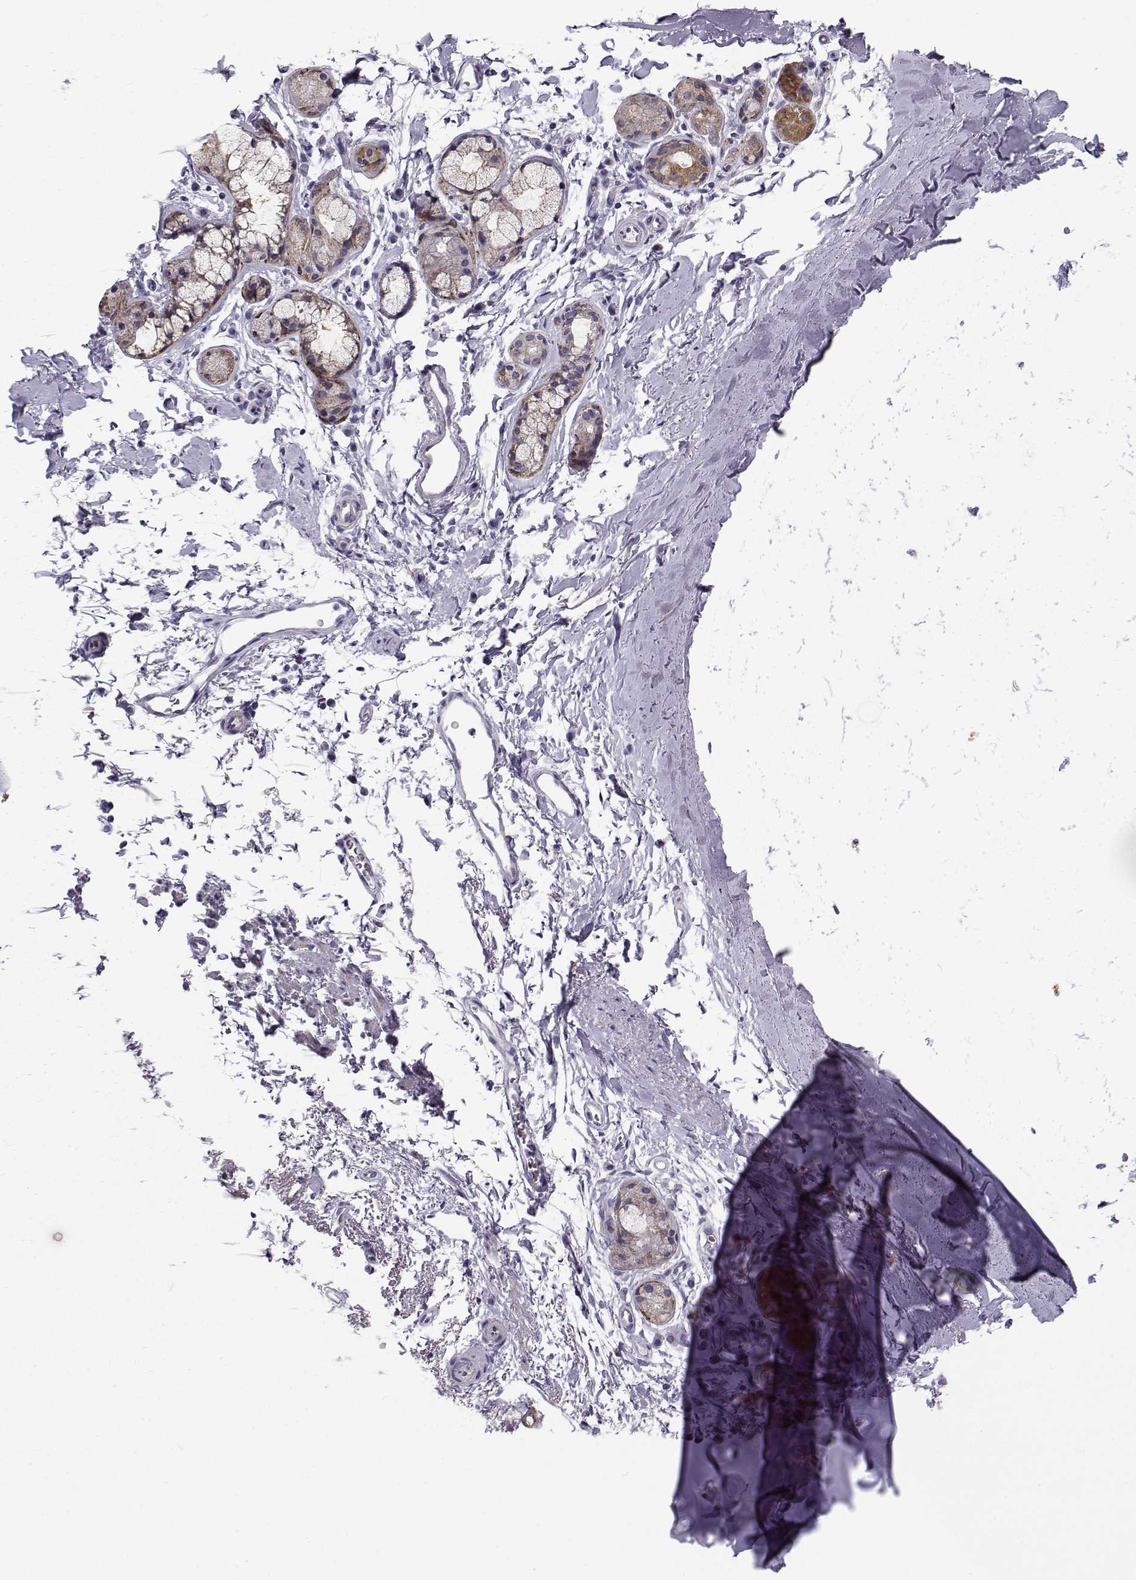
{"staining": {"intensity": "negative", "quantity": "none", "location": "none"}, "tissue": "soft tissue", "cell_type": "Chondrocytes", "image_type": "normal", "snomed": [{"axis": "morphology", "description": "Normal tissue, NOS"}, {"axis": "topography", "description": "Lymph node"}, {"axis": "topography", "description": "Bronchus"}], "caption": "Immunohistochemical staining of unremarkable soft tissue displays no significant staining in chondrocytes.", "gene": "KCNMB4", "patient": {"sex": "female", "age": 70}}